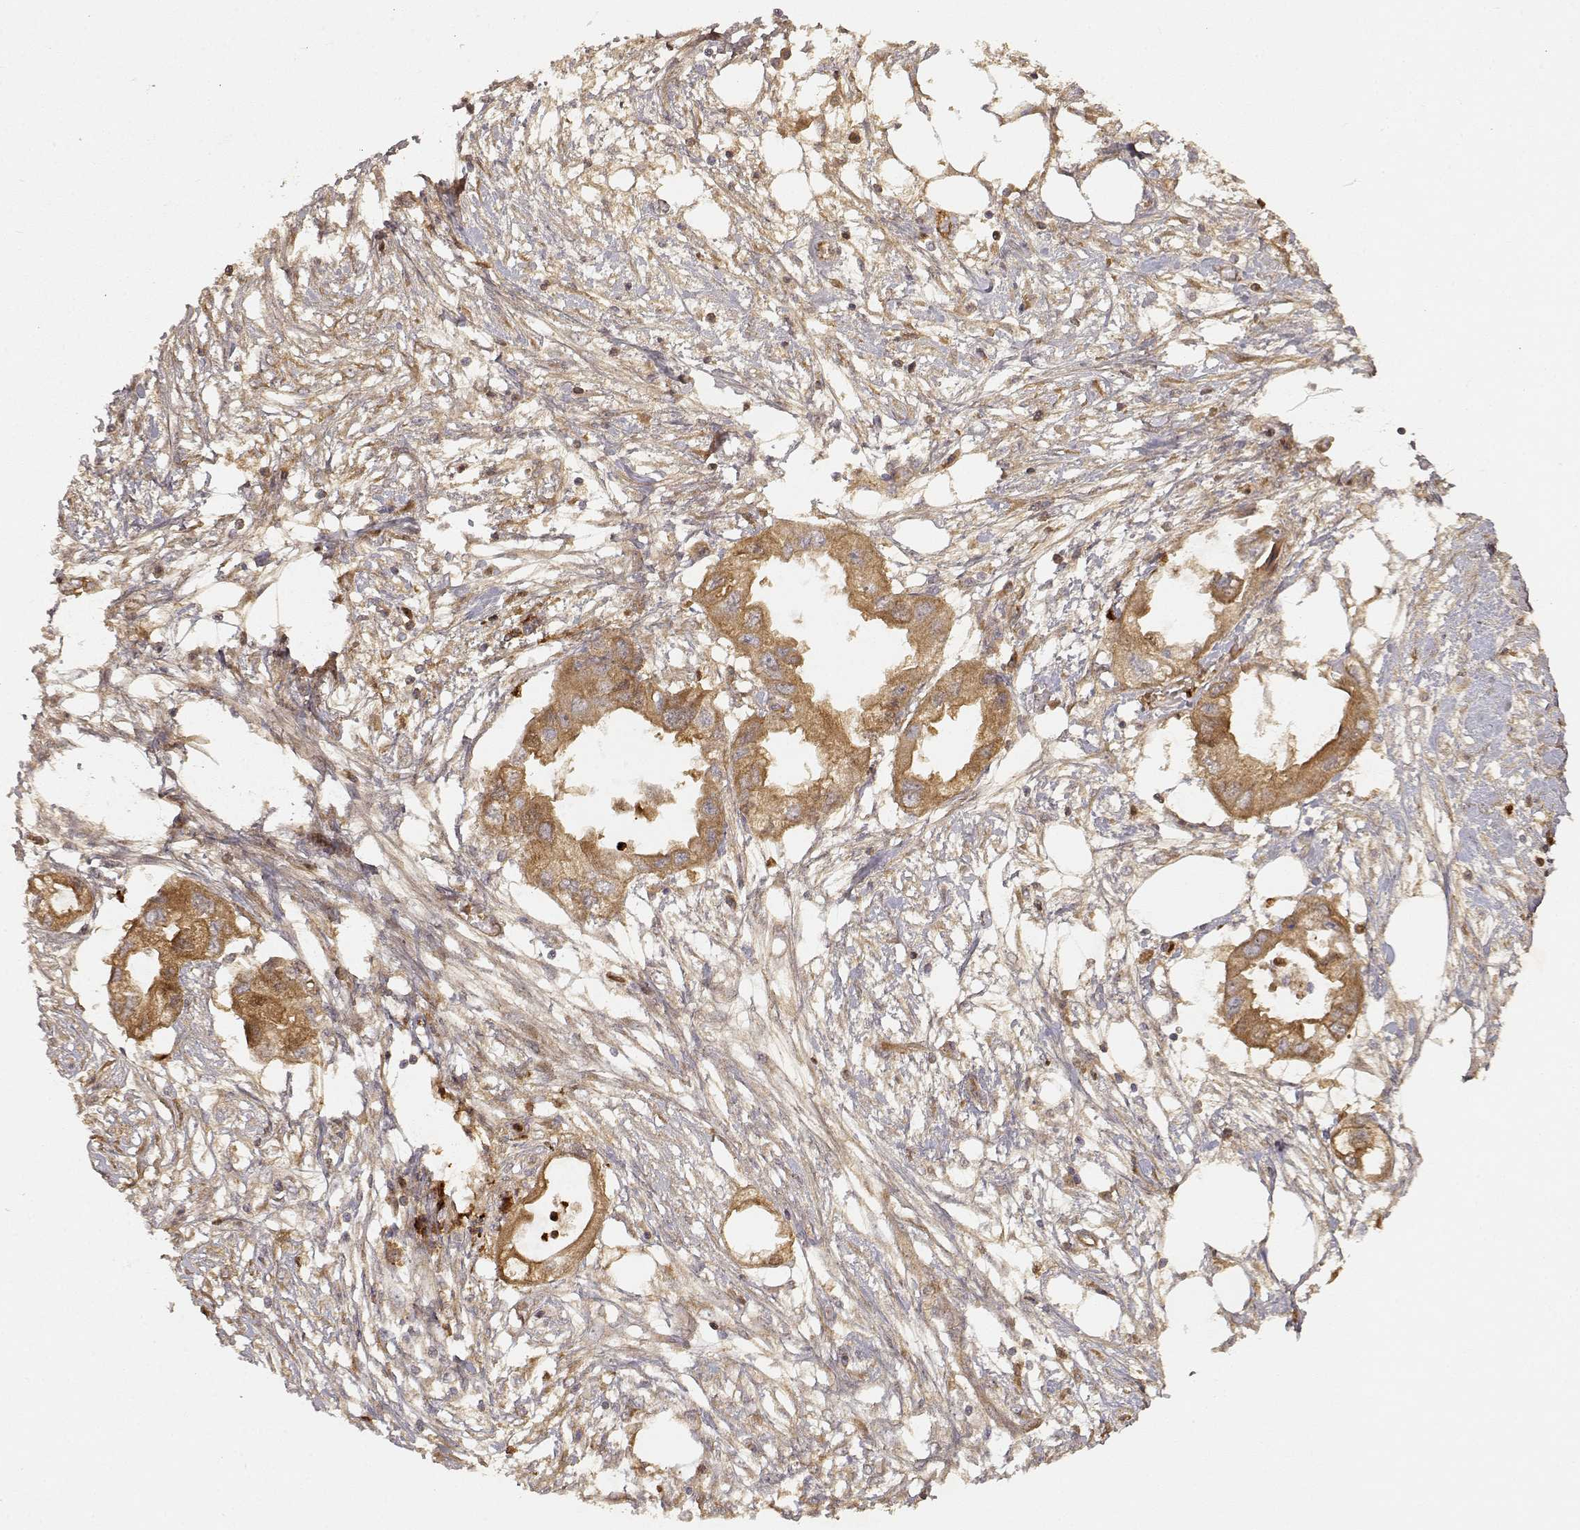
{"staining": {"intensity": "moderate", "quantity": ">75%", "location": "cytoplasmic/membranous"}, "tissue": "endometrial cancer", "cell_type": "Tumor cells", "image_type": "cancer", "snomed": [{"axis": "morphology", "description": "Adenocarcinoma, NOS"}, {"axis": "morphology", "description": "Adenocarcinoma, metastatic, NOS"}, {"axis": "topography", "description": "Adipose tissue"}, {"axis": "topography", "description": "Endometrium"}], "caption": "IHC photomicrograph of human endometrial adenocarcinoma stained for a protein (brown), which displays medium levels of moderate cytoplasmic/membranous positivity in about >75% of tumor cells.", "gene": "CDK5RAP2", "patient": {"sex": "female", "age": 67}}